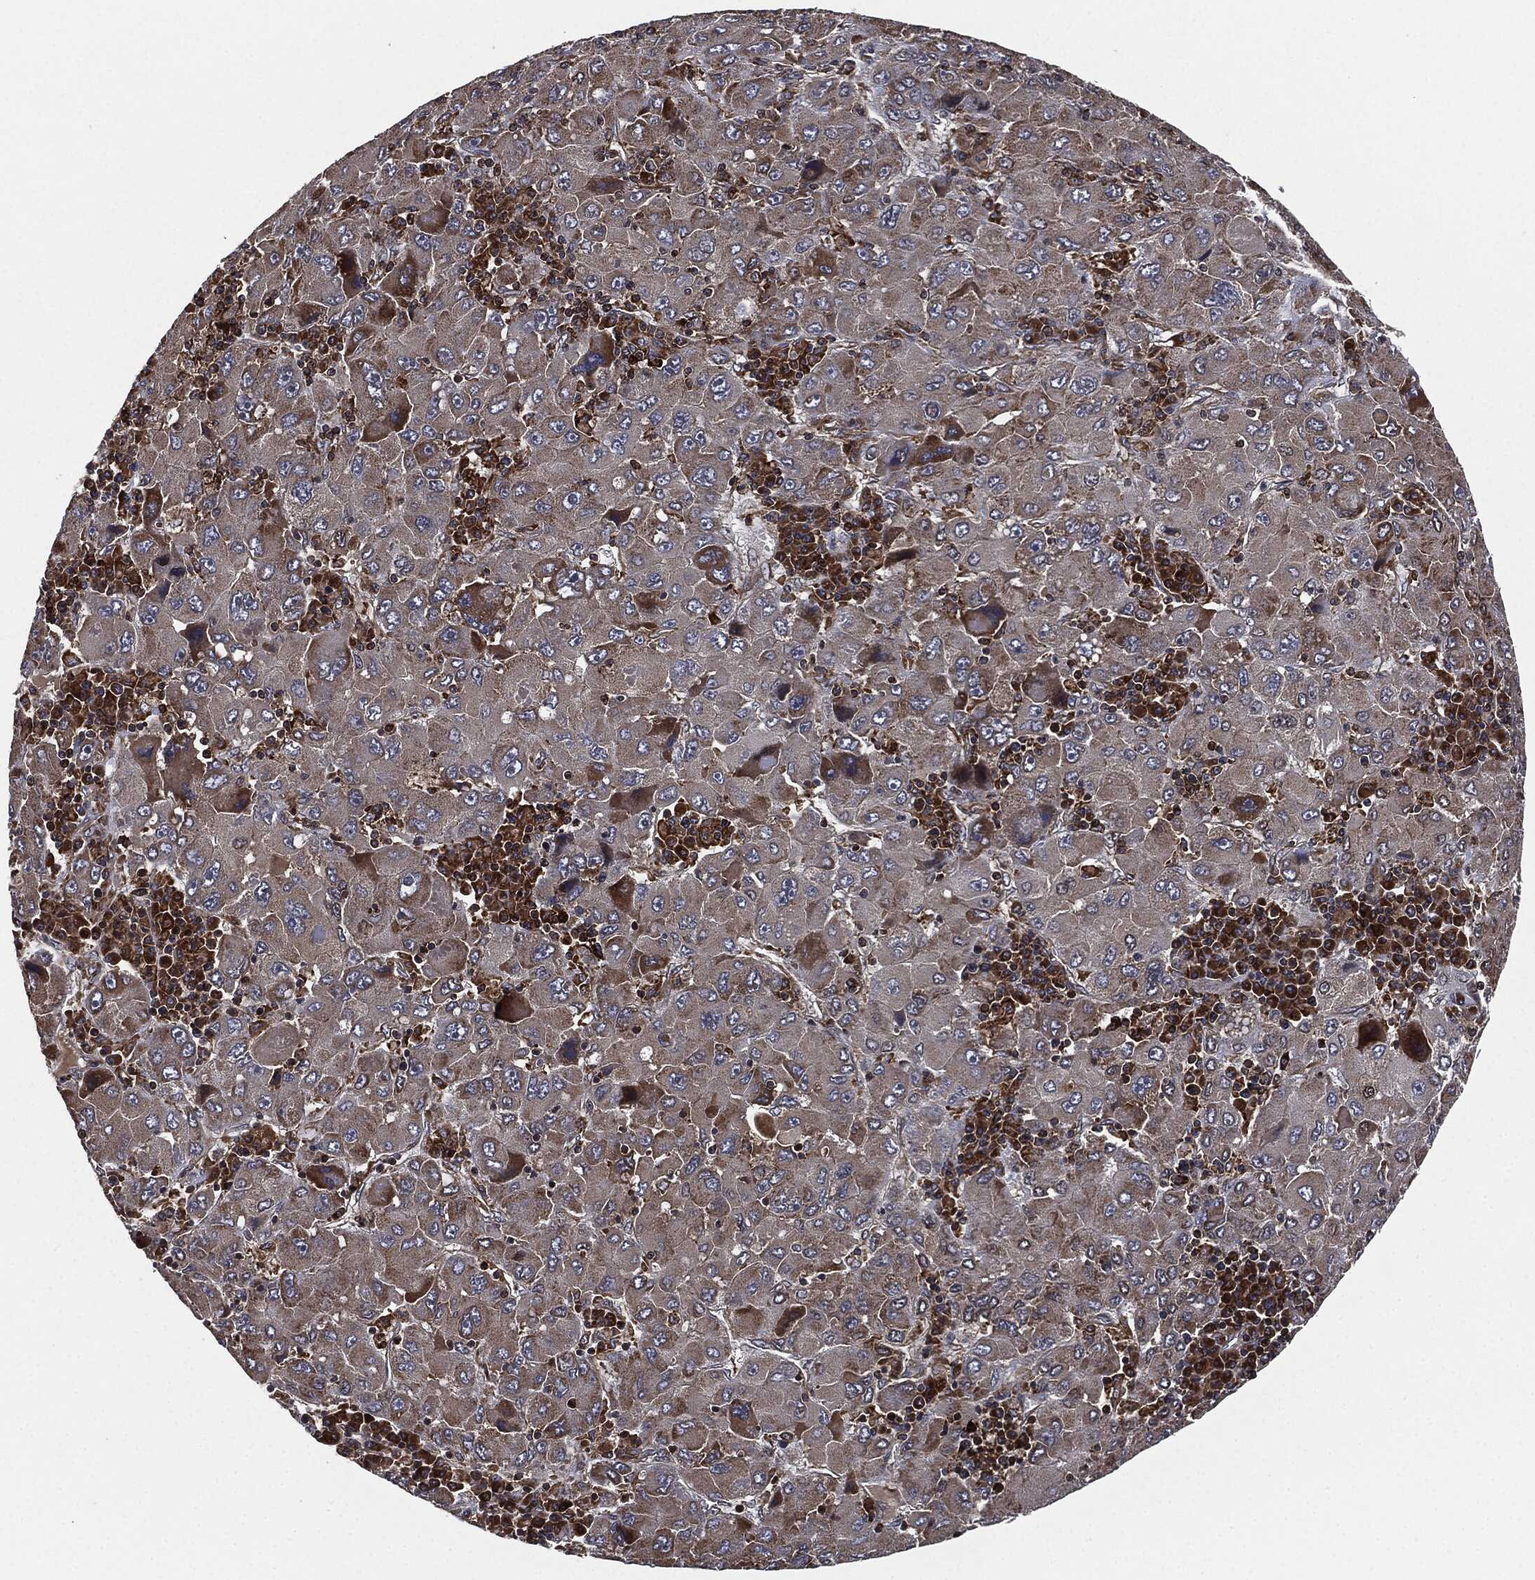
{"staining": {"intensity": "moderate", "quantity": "<25%", "location": "cytoplasmic/membranous"}, "tissue": "liver cancer", "cell_type": "Tumor cells", "image_type": "cancer", "snomed": [{"axis": "morphology", "description": "Carcinoma, Hepatocellular, NOS"}, {"axis": "topography", "description": "Liver"}], "caption": "Liver cancer stained with immunohistochemistry (IHC) shows moderate cytoplasmic/membranous staining in approximately <25% of tumor cells.", "gene": "UBR1", "patient": {"sex": "male", "age": 75}}